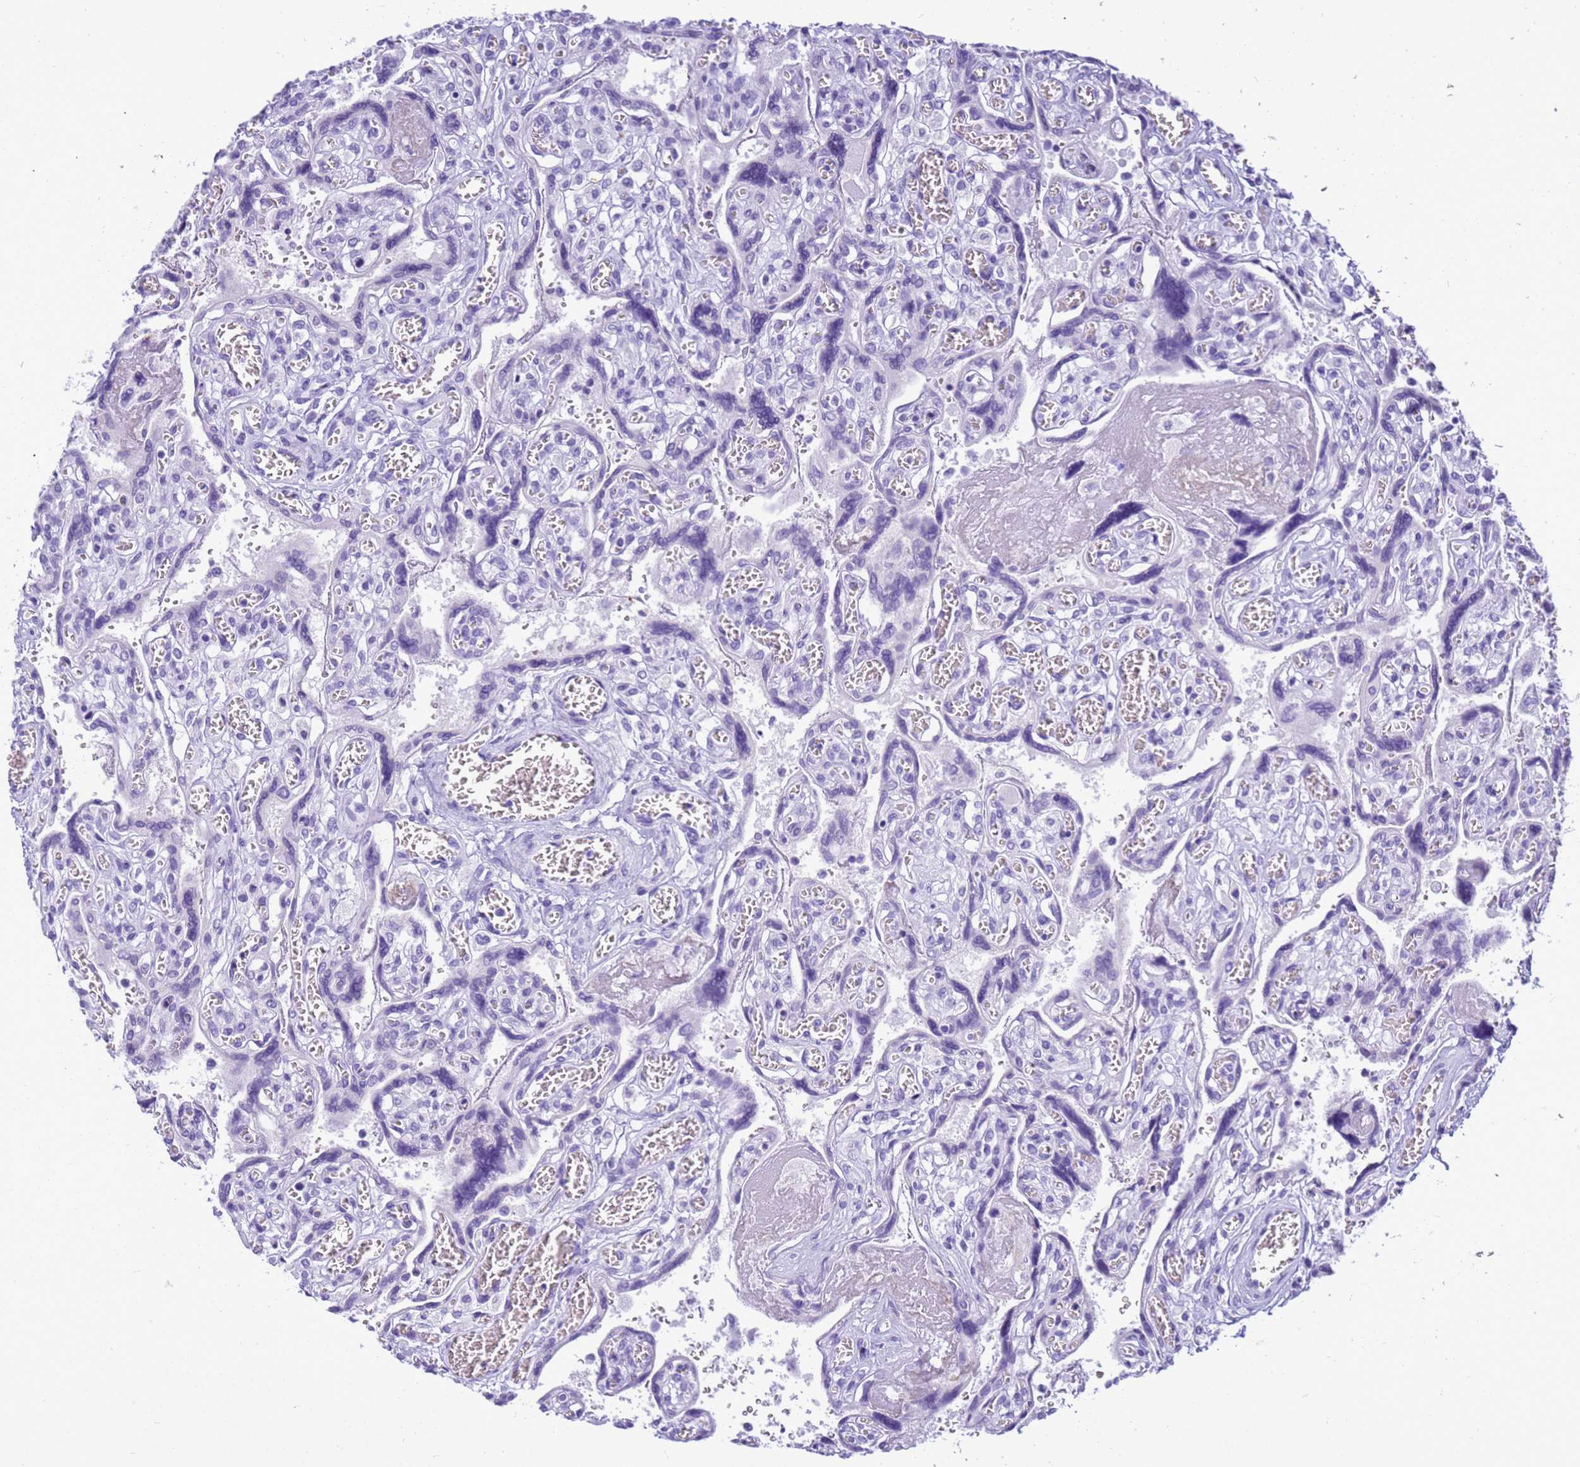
{"staining": {"intensity": "negative", "quantity": "none", "location": "none"}, "tissue": "placenta", "cell_type": "Decidual cells", "image_type": "normal", "snomed": [{"axis": "morphology", "description": "Normal tissue, NOS"}, {"axis": "topography", "description": "Placenta"}], "caption": "An image of placenta stained for a protein shows no brown staining in decidual cells. (Stains: DAB (3,3'-diaminobenzidine) IHC with hematoxylin counter stain, Microscopy: brightfield microscopy at high magnification).", "gene": "STATH", "patient": {"sex": "female", "age": 39}}